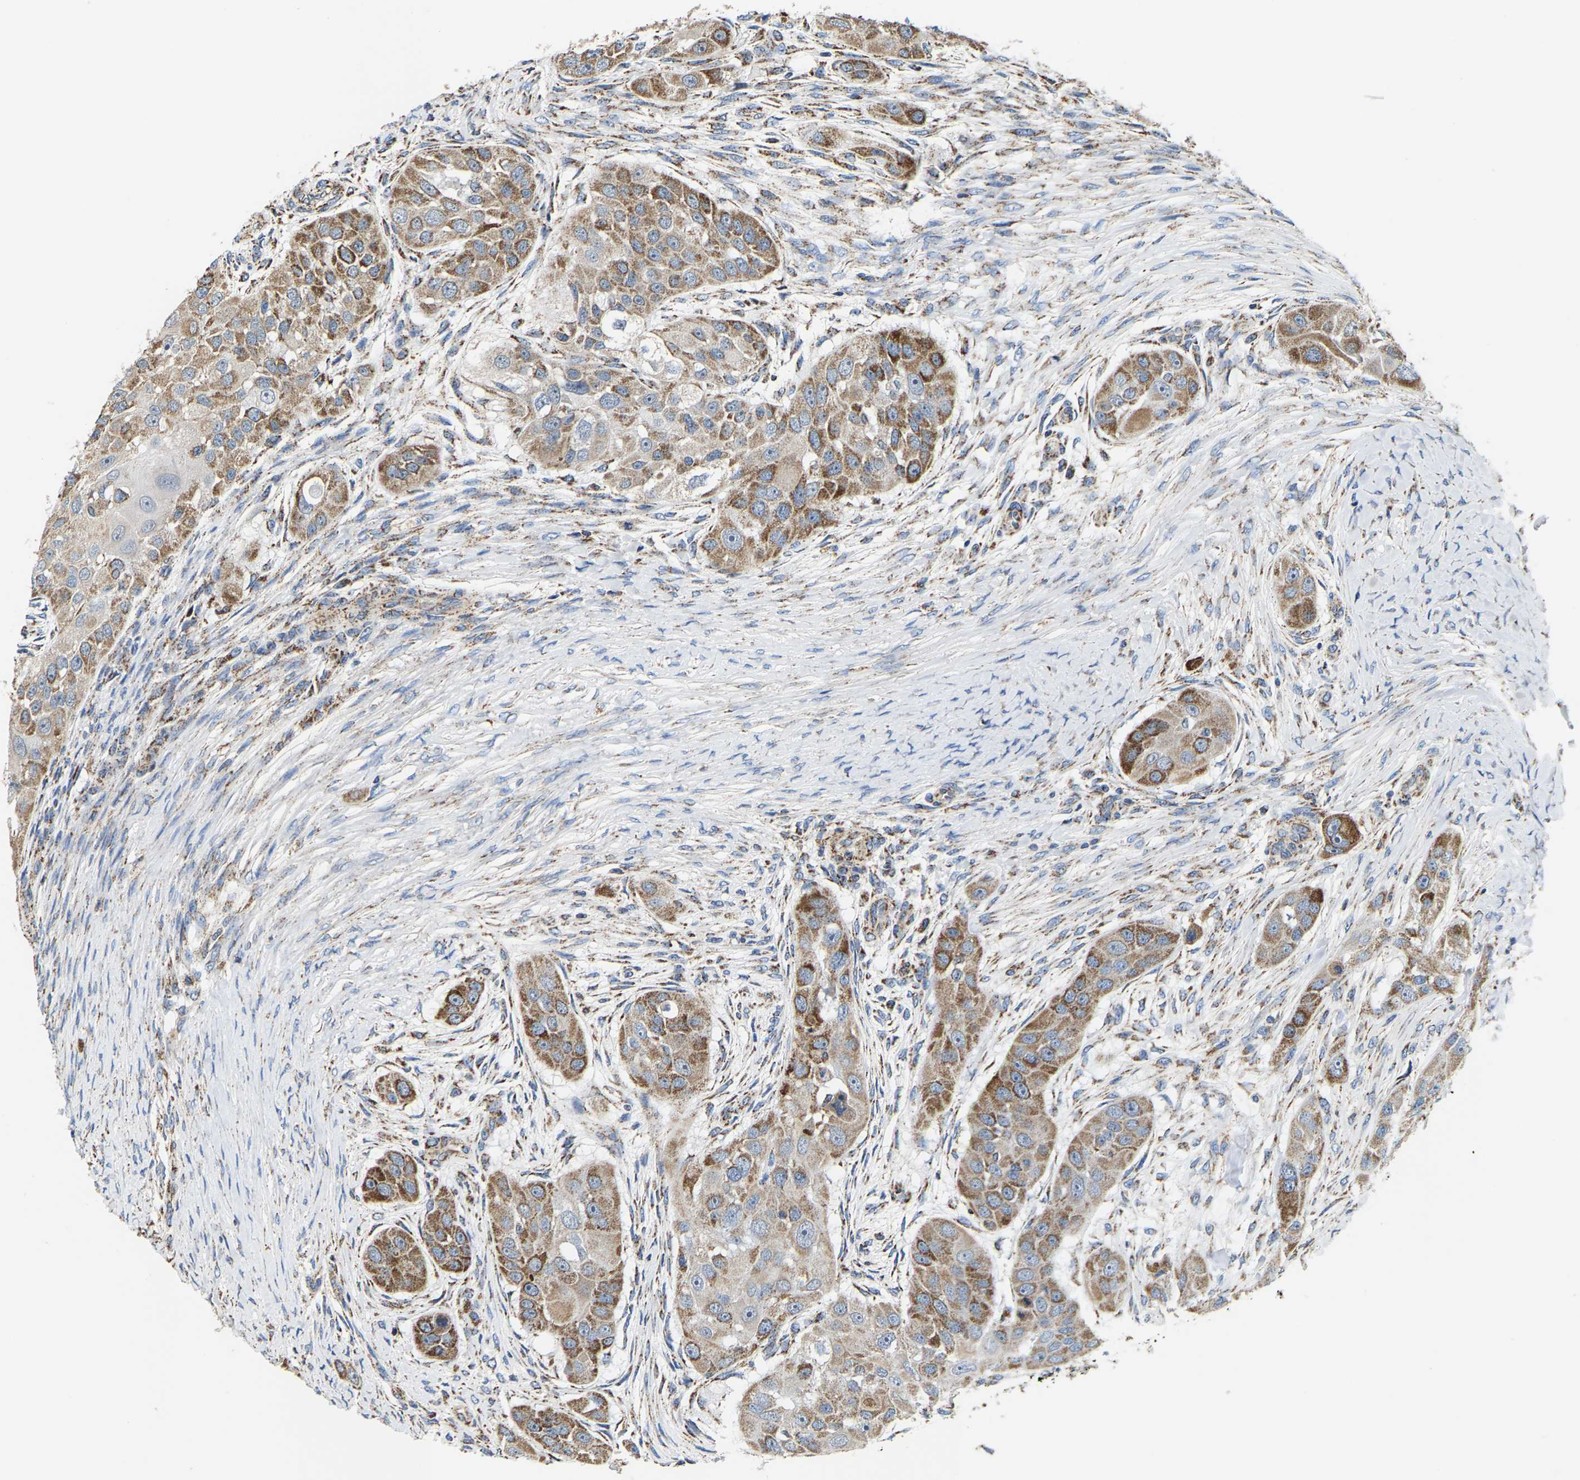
{"staining": {"intensity": "moderate", "quantity": ">75%", "location": "cytoplasmic/membranous"}, "tissue": "head and neck cancer", "cell_type": "Tumor cells", "image_type": "cancer", "snomed": [{"axis": "morphology", "description": "Normal tissue, NOS"}, {"axis": "morphology", "description": "Squamous cell carcinoma, NOS"}, {"axis": "topography", "description": "Skeletal muscle"}, {"axis": "topography", "description": "Head-Neck"}], "caption": "Moderate cytoplasmic/membranous expression for a protein is present in about >75% of tumor cells of head and neck cancer using immunohistochemistry (IHC).", "gene": "SHMT2", "patient": {"sex": "male", "age": 51}}